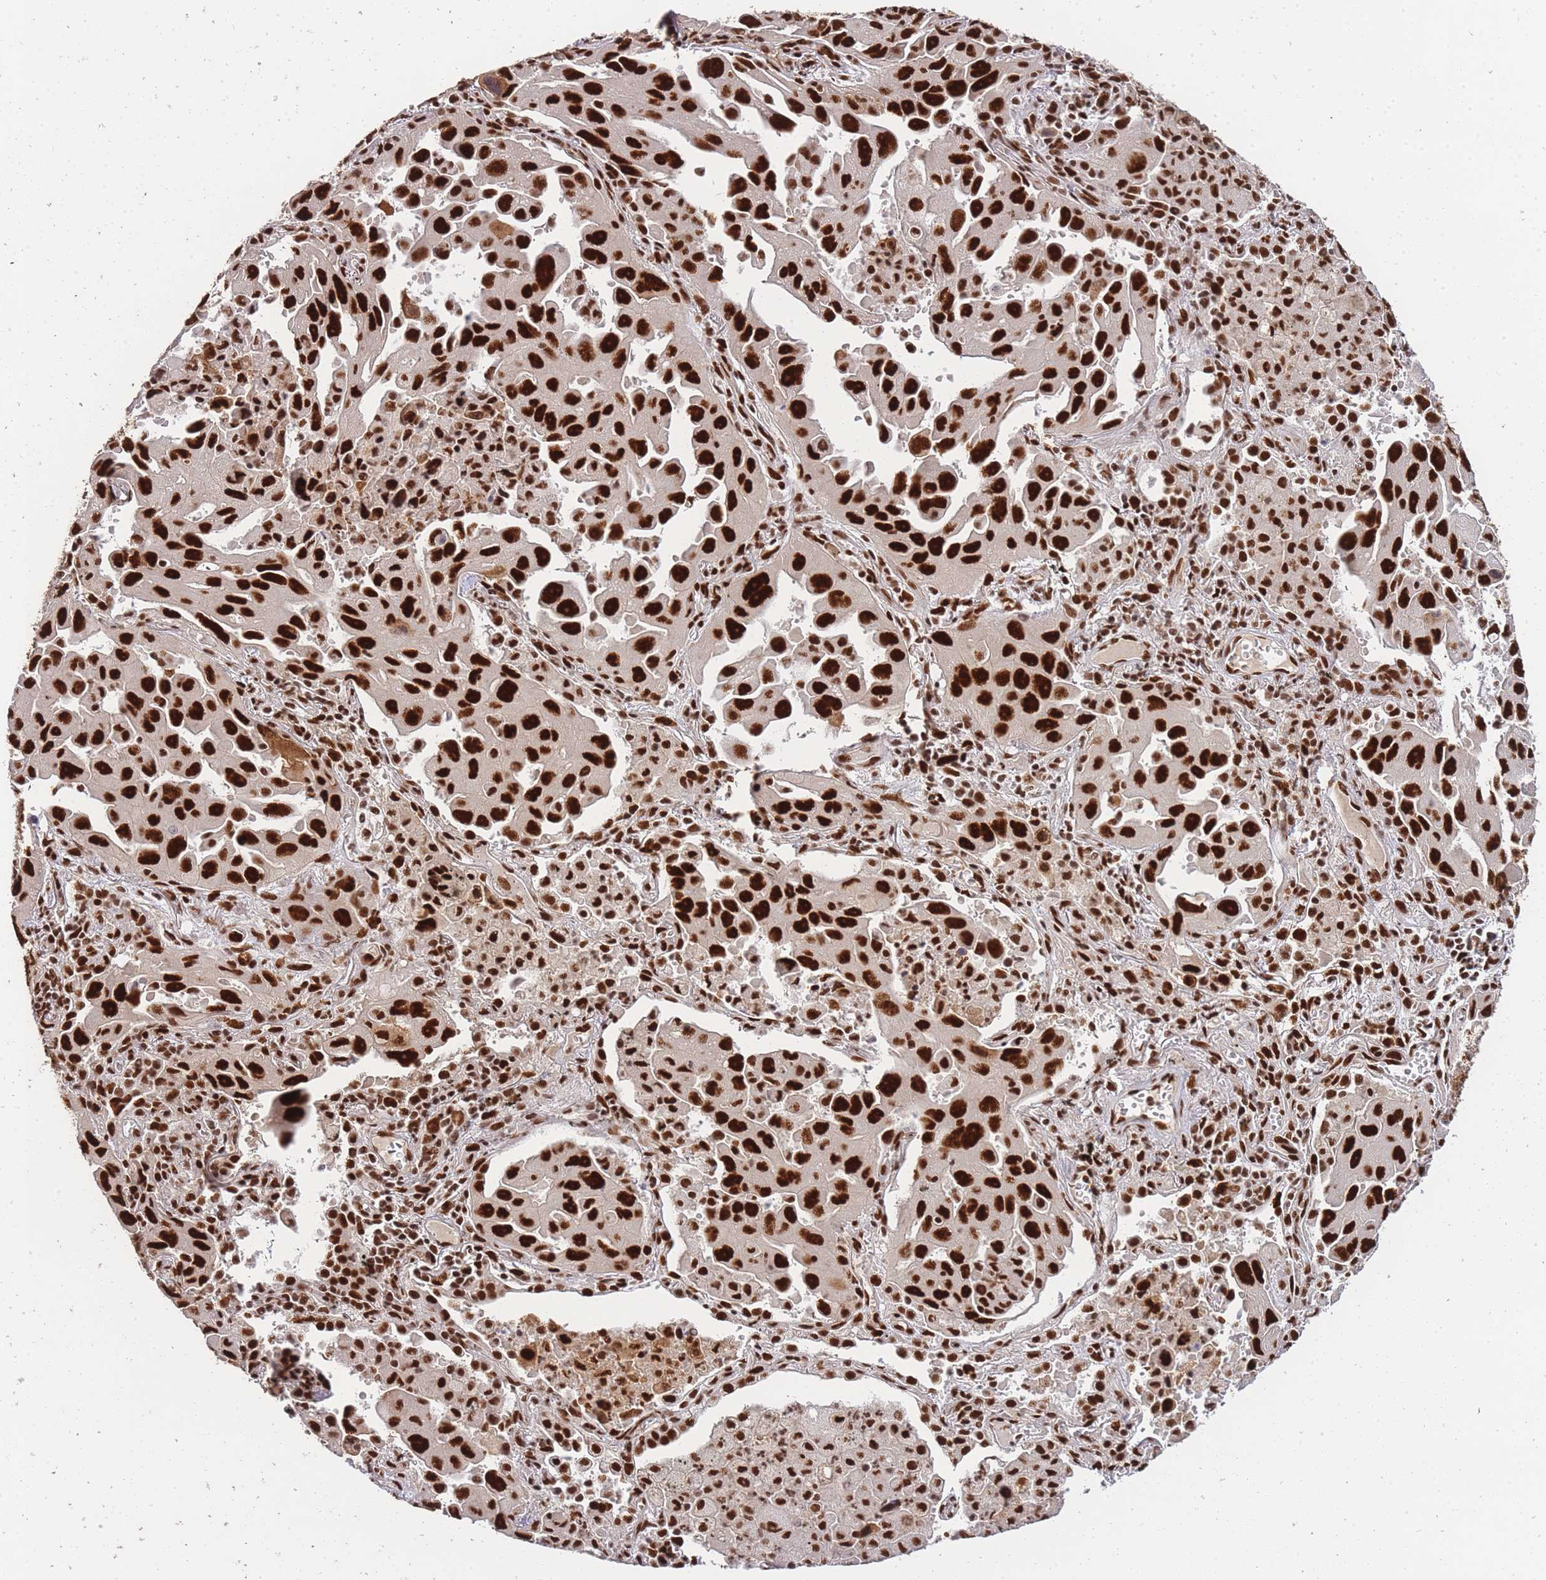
{"staining": {"intensity": "strong", "quantity": ">75%", "location": "nuclear"}, "tissue": "lung cancer", "cell_type": "Tumor cells", "image_type": "cancer", "snomed": [{"axis": "morphology", "description": "Adenocarcinoma, NOS"}, {"axis": "topography", "description": "Lung"}], "caption": "Tumor cells exhibit high levels of strong nuclear positivity in about >75% of cells in adenocarcinoma (lung).", "gene": "PRKDC", "patient": {"sex": "male", "age": 66}}